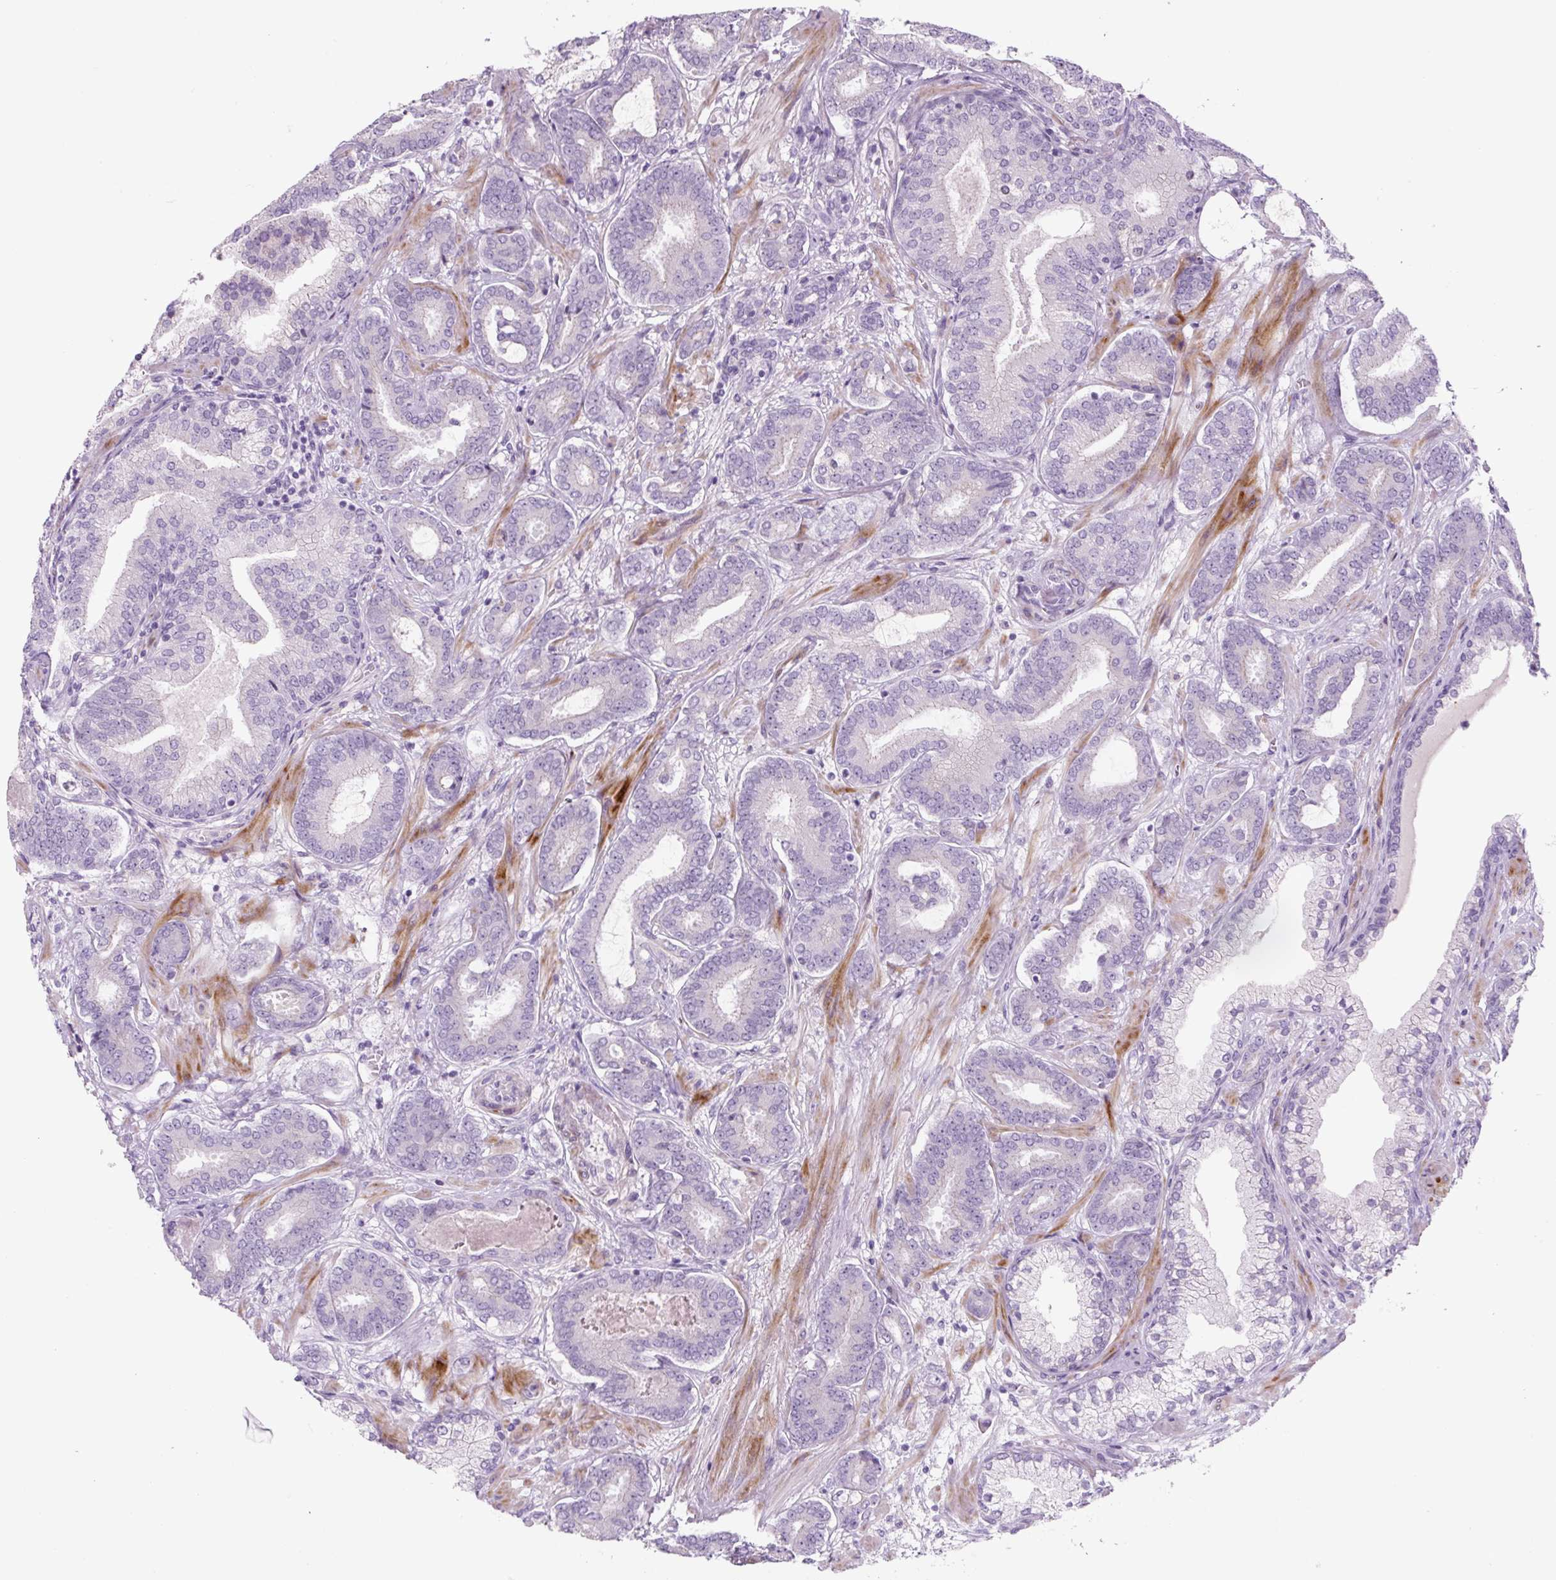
{"staining": {"intensity": "negative", "quantity": "none", "location": "none"}, "tissue": "prostate cancer", "cell_type": "Tumor cells", "image_type": "cancer", "snomed": [{"axis": "morphology", "description": "Adenocarcinoma, Low grade"}, {"axis": "topography", "description": "Prostate and seminal vesicle, NOS"}], "caption": "This photomicrograph is of prostate adenocarcinoma (low-grade) stained with immunohistochemistry (IHC) to label a protein in brown with the nuclei are counter-stained blue. There is no positivity in tumor cells.", "gene": "PRM1", "patient": {"sex": "male", "age": 61}}